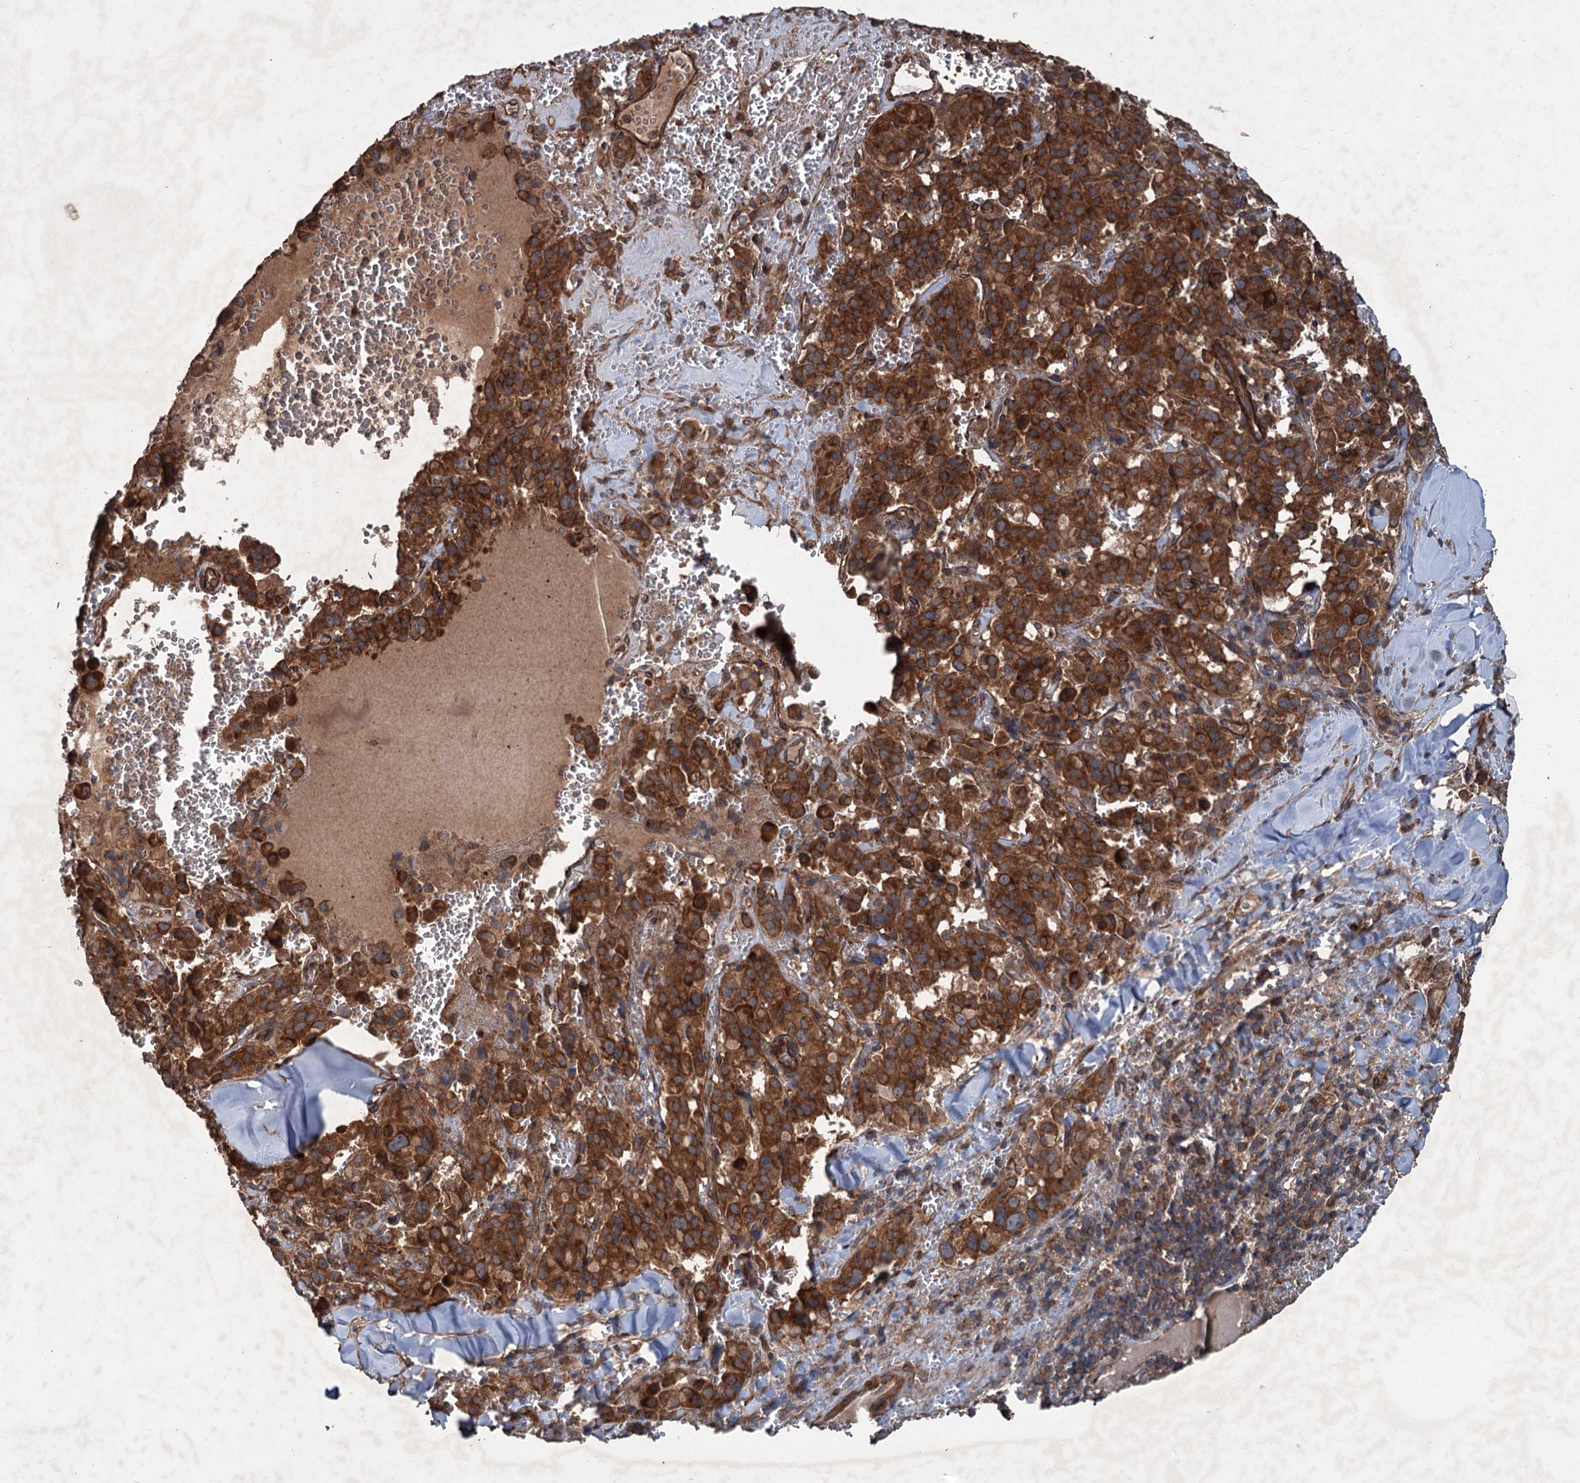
{"staining": {"intensity": "strong", "quantity": ">75%", "location": "cytoplasmic/membranous"}, "tissue": "pancreatic cancer", "cell_type": "Tumor cells", "image_type": "cancer", "snomed": [{"axis": "morphology", "description": "Adenocarcinoma, NOS"}, {"axis": "topography", "description": "Pancreas"}], "caption": "Pancreatic adenocarcinoma stained with immunohistochemistry (IHC) exhibits strong cytoplasmic/membranous positivity in about >75% of tumor cells.", "gene": "RNF214", "patient": {"sex": "male", "age": 65}}